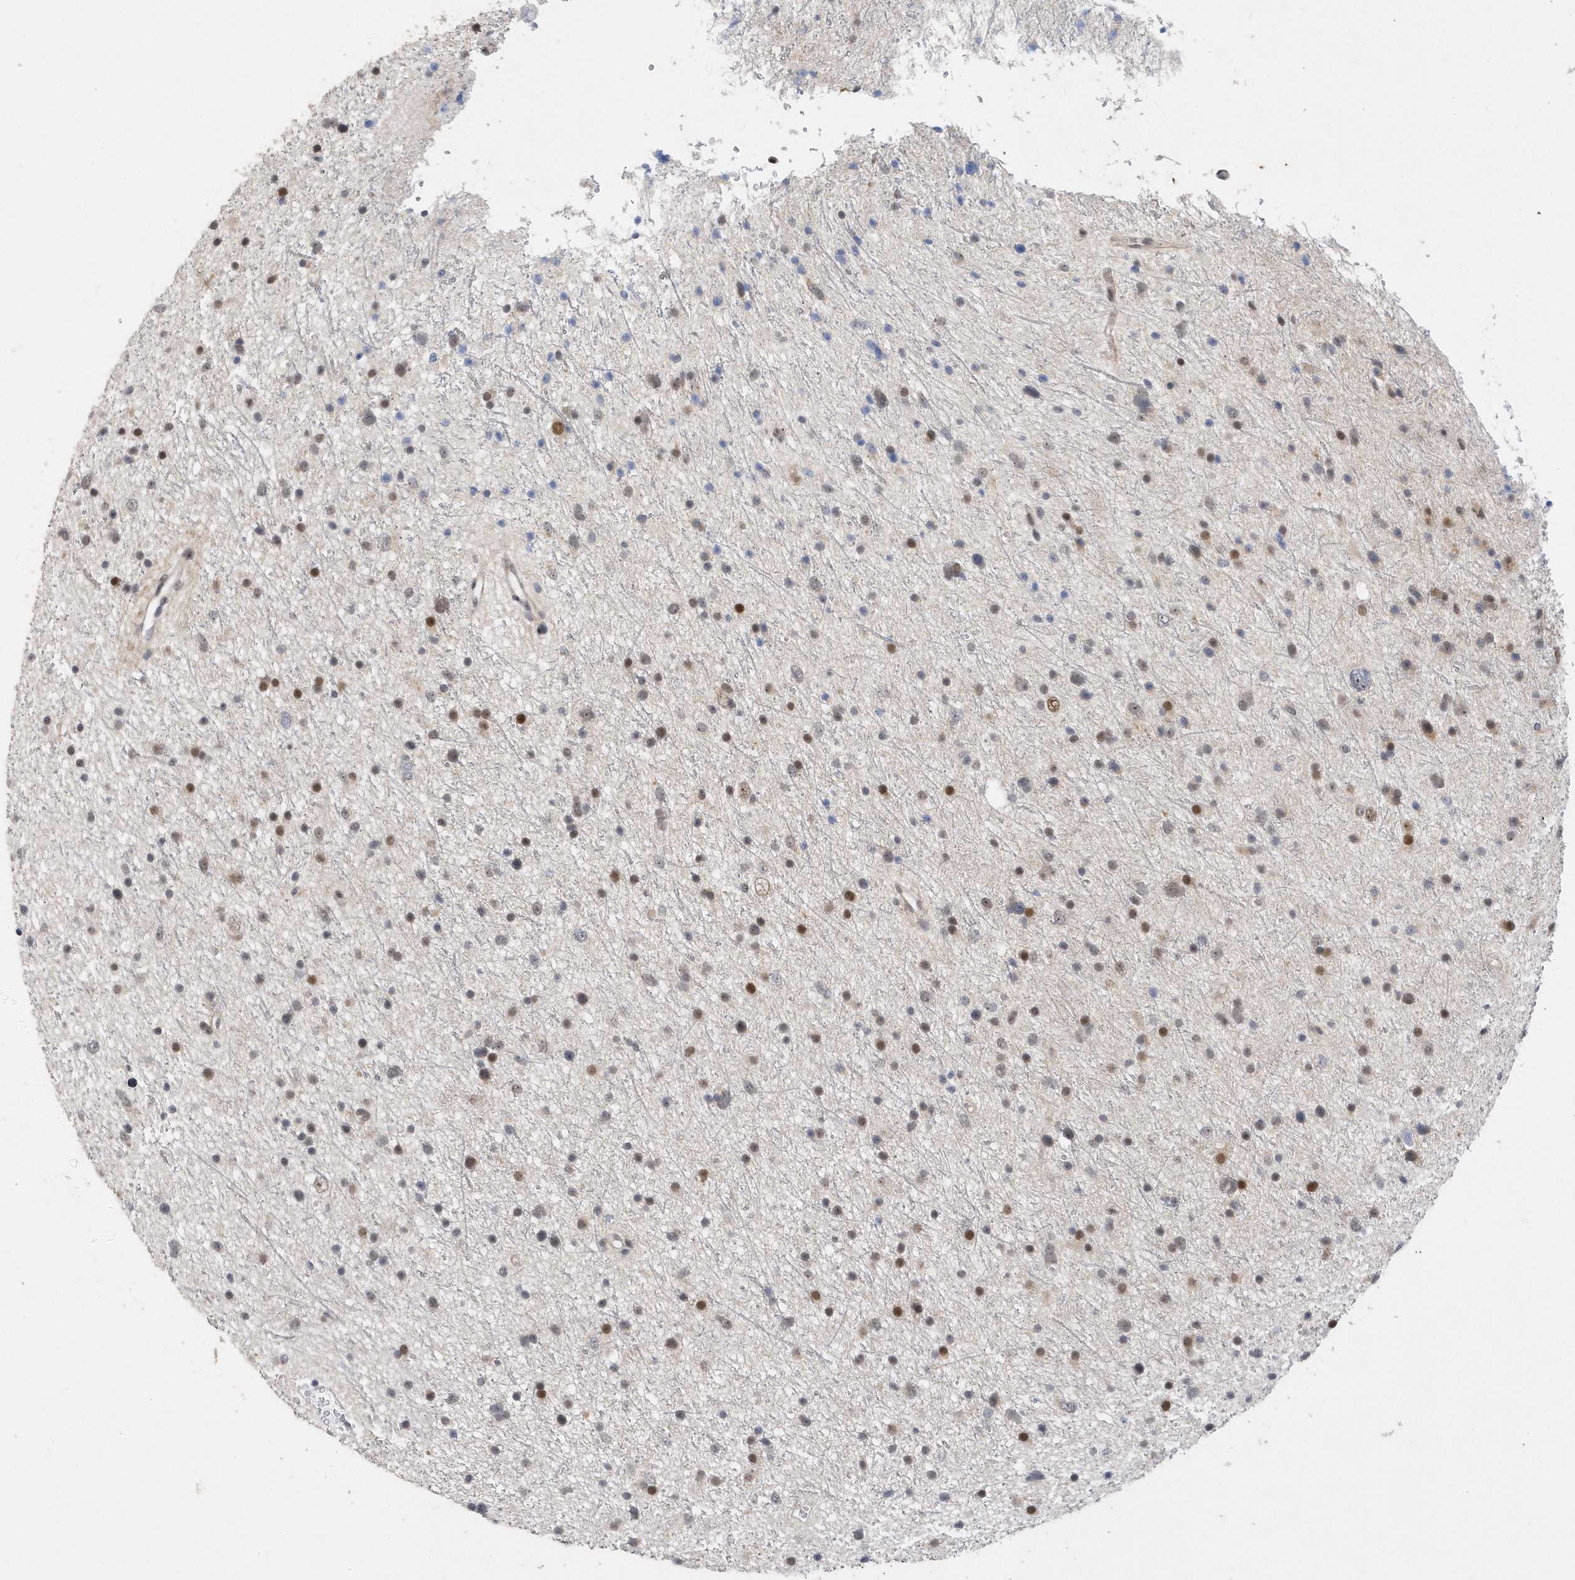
{"staining": {"intensity": "moderate", "quantity": "25%-75%", "location": "nuclear"}, "tissue": "glioma", "cell_type": "Tumor cells", "image_type": "cancer", "snomed": [{"axis": "morphology", "description": "Glioma, malignant, Low grade"}, {"axis": "topography", "description": "Cerebral cortex"}], "caption": "Tumor cells show moderate nuclear positivity in approximately 25%-75% of cells in glioma.", "gene": "RPP30", "patient": {"sex": "female", "age": 39}}